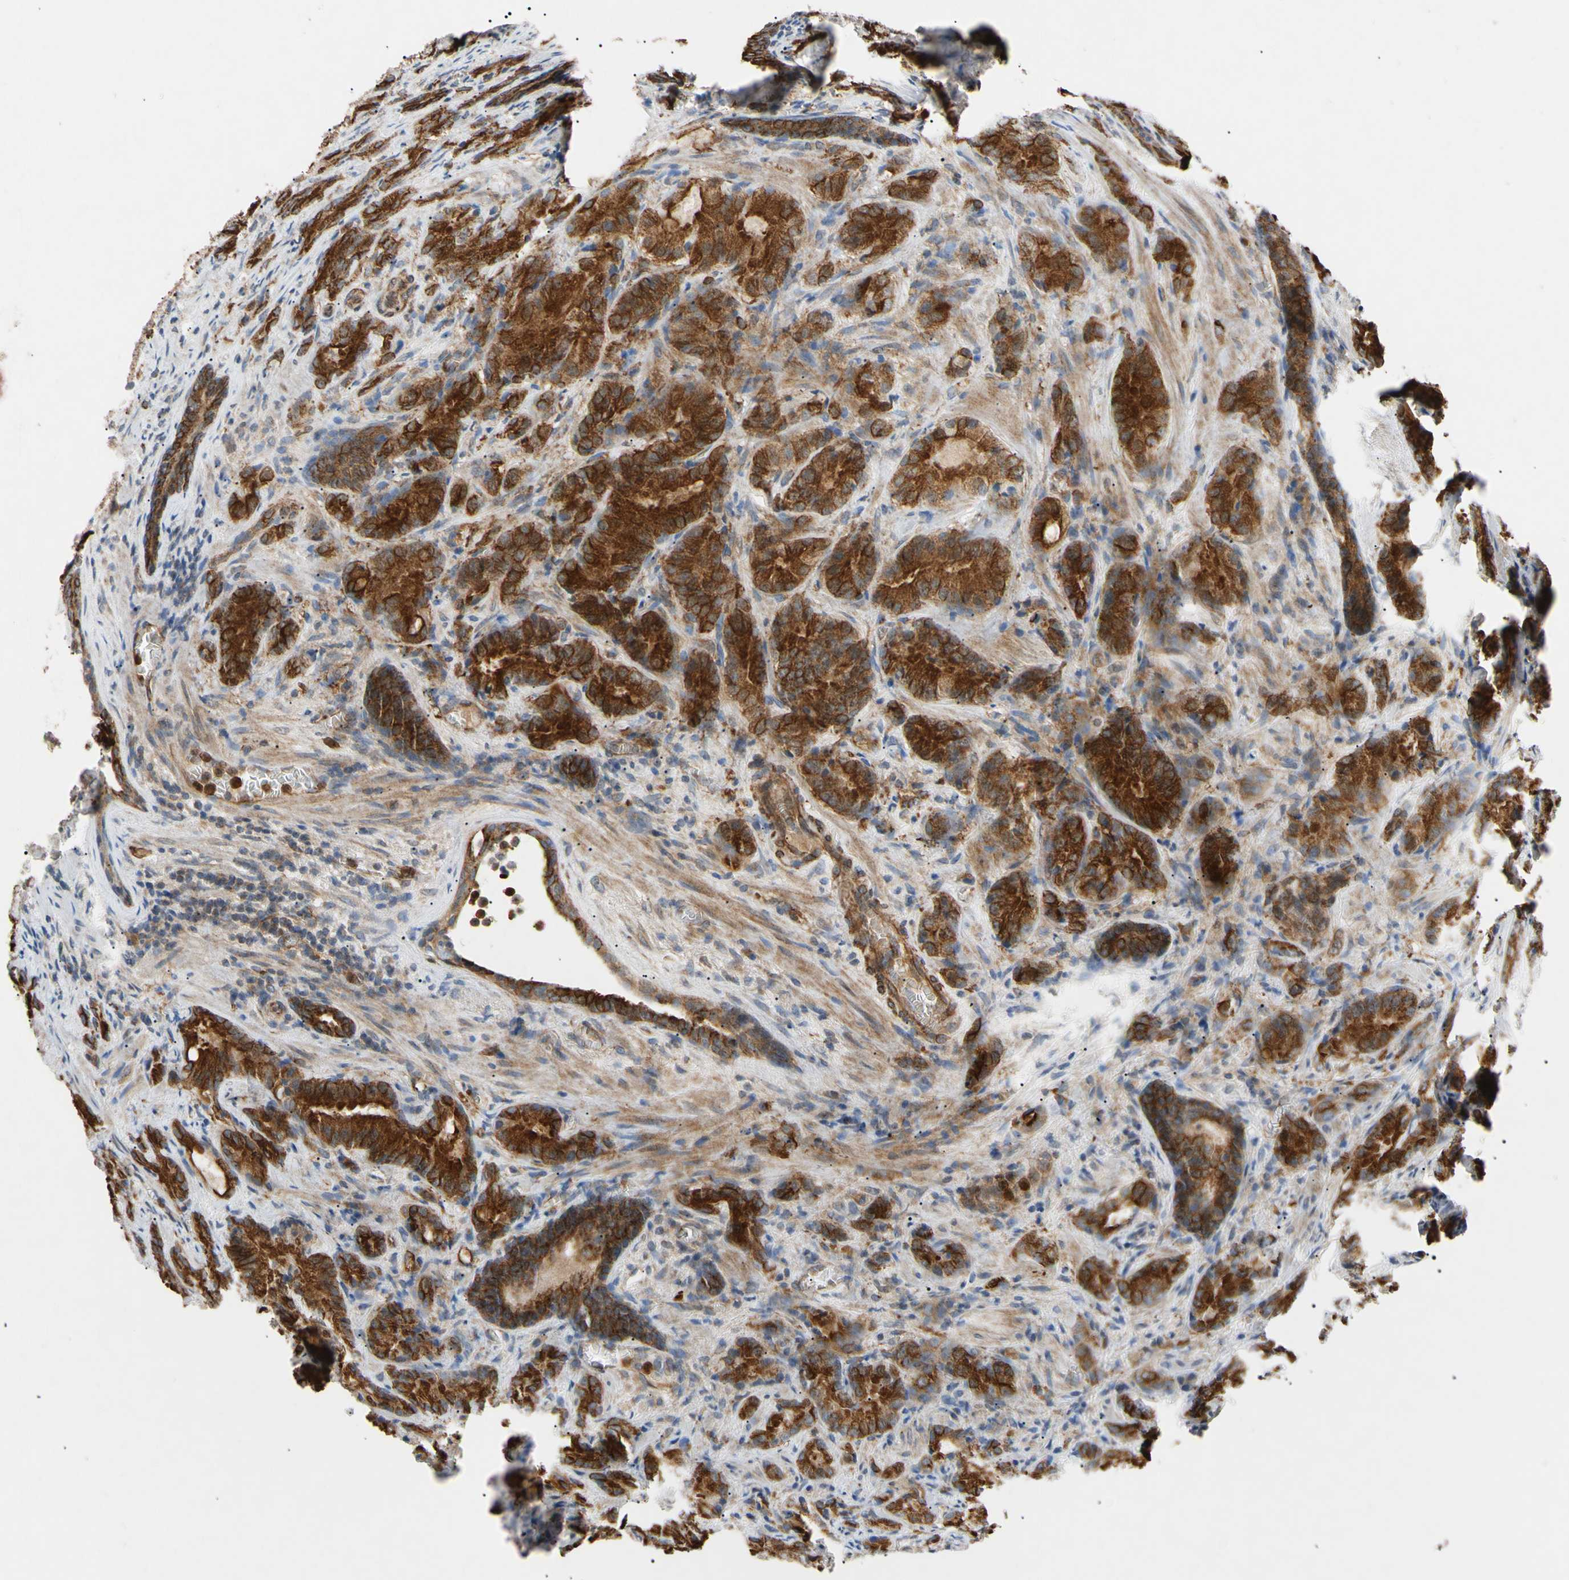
{"staining": {"intensity": "strong", "quantity": ">75%", "location": "cytoplasmic/membranous,nuclear"}, "tissue": "prostate cancer", "cell_type": "Tumor cells", "image_type": "cancer", "snomed": [{"axis": "morphology", "description": "Adenocarcinoma, High grade"}, {"axis": "topography", "description": "Prostate"}], "caption": "Immunohistochemical staining of human high-grade adenocarcinoma (prostate) exhibits high levels of strong cytoplasmic/membranous and nuclear protein staining in about >75% of tumor cells.", "gene": "TUBB4A", "patient": {"sex": "male", "age": 64}}